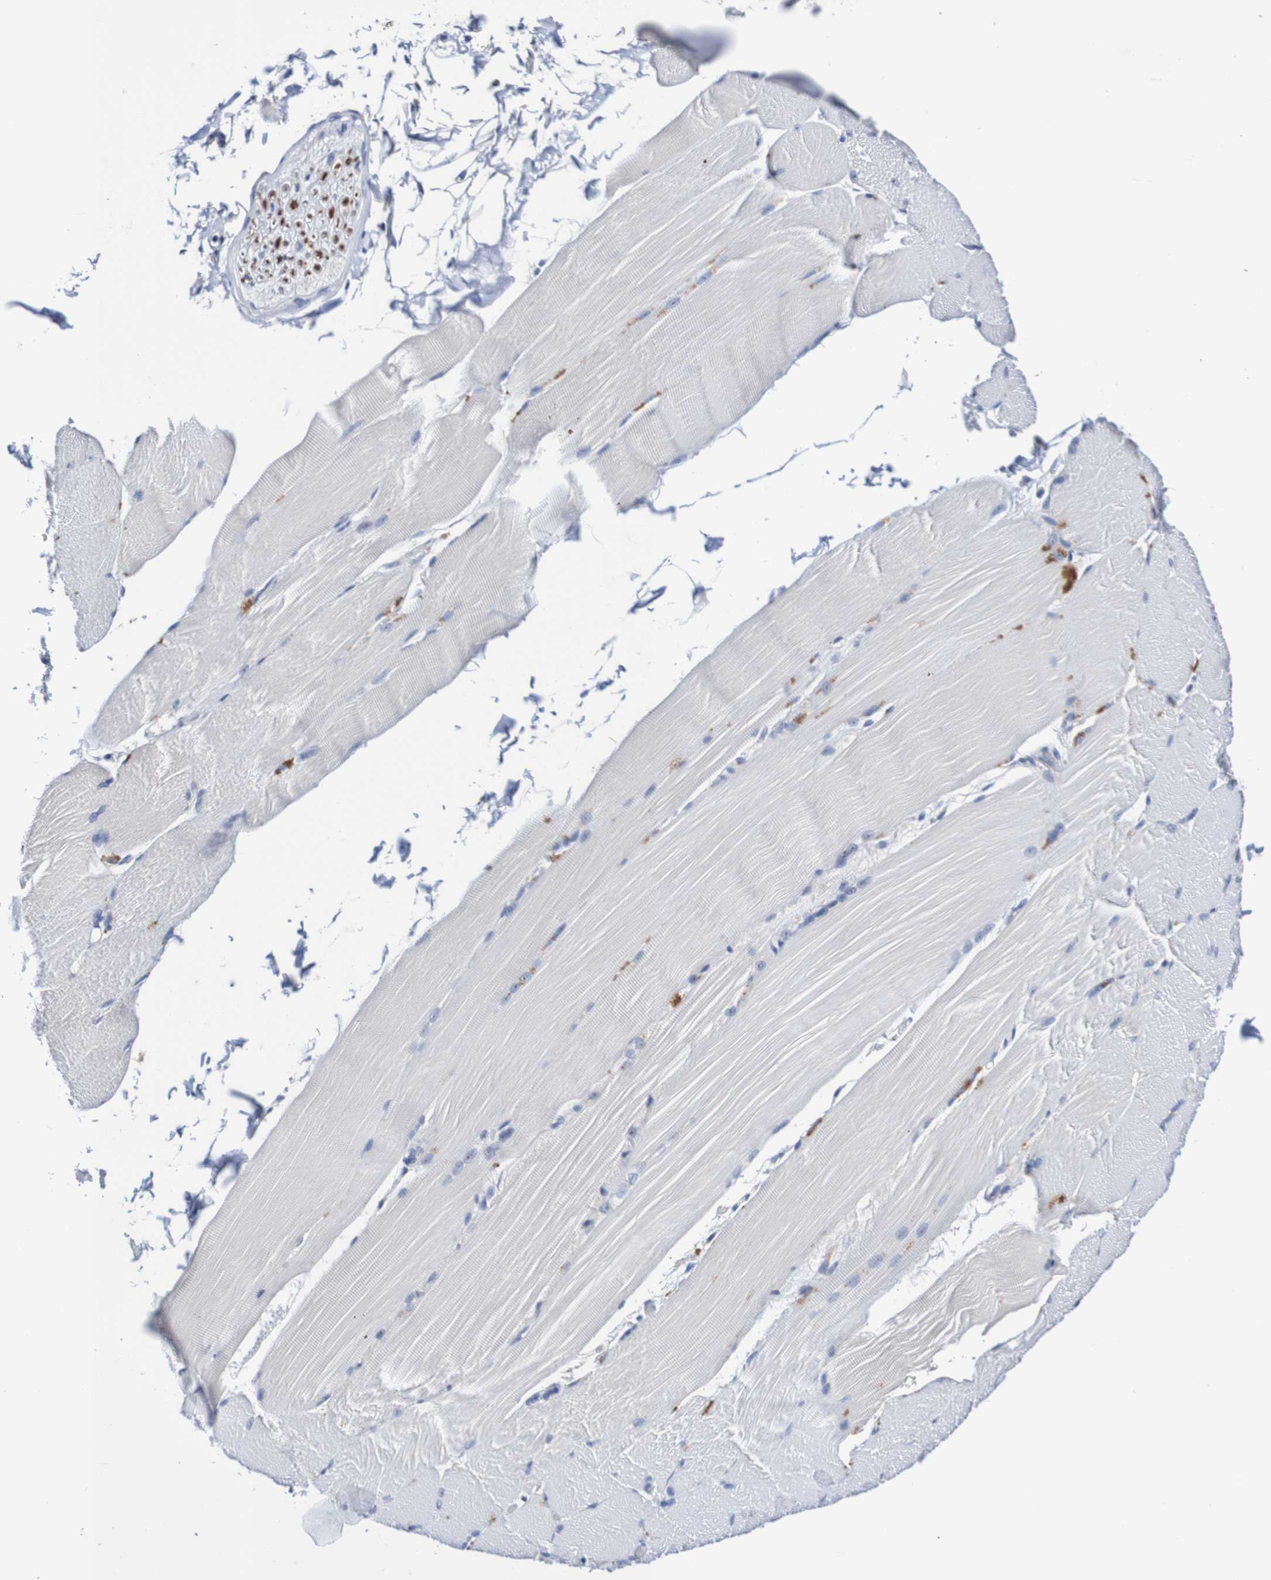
{"staining": {"intensity": "negative", "quantity": "none", "location": "none"}, "tissue": "skeletal muscle", "cell_type": "Myocytes", "image_type": "normal", "snomed": [{"axis": "morphology", "description": "Normal tissue, NOS"}, {"axis": "topography", "description": "Skin"}, {"axis": "topography", "description": "Skeletal muscle"}], "caption": "IHC photomicrograph of normal skeletal muscle stained for a protein (brown), which exhibits no expression in myocytes. Nuclei are stained in blue.", "gene": "SEZ6", "patient": {"sex": "male", "age": 83}}